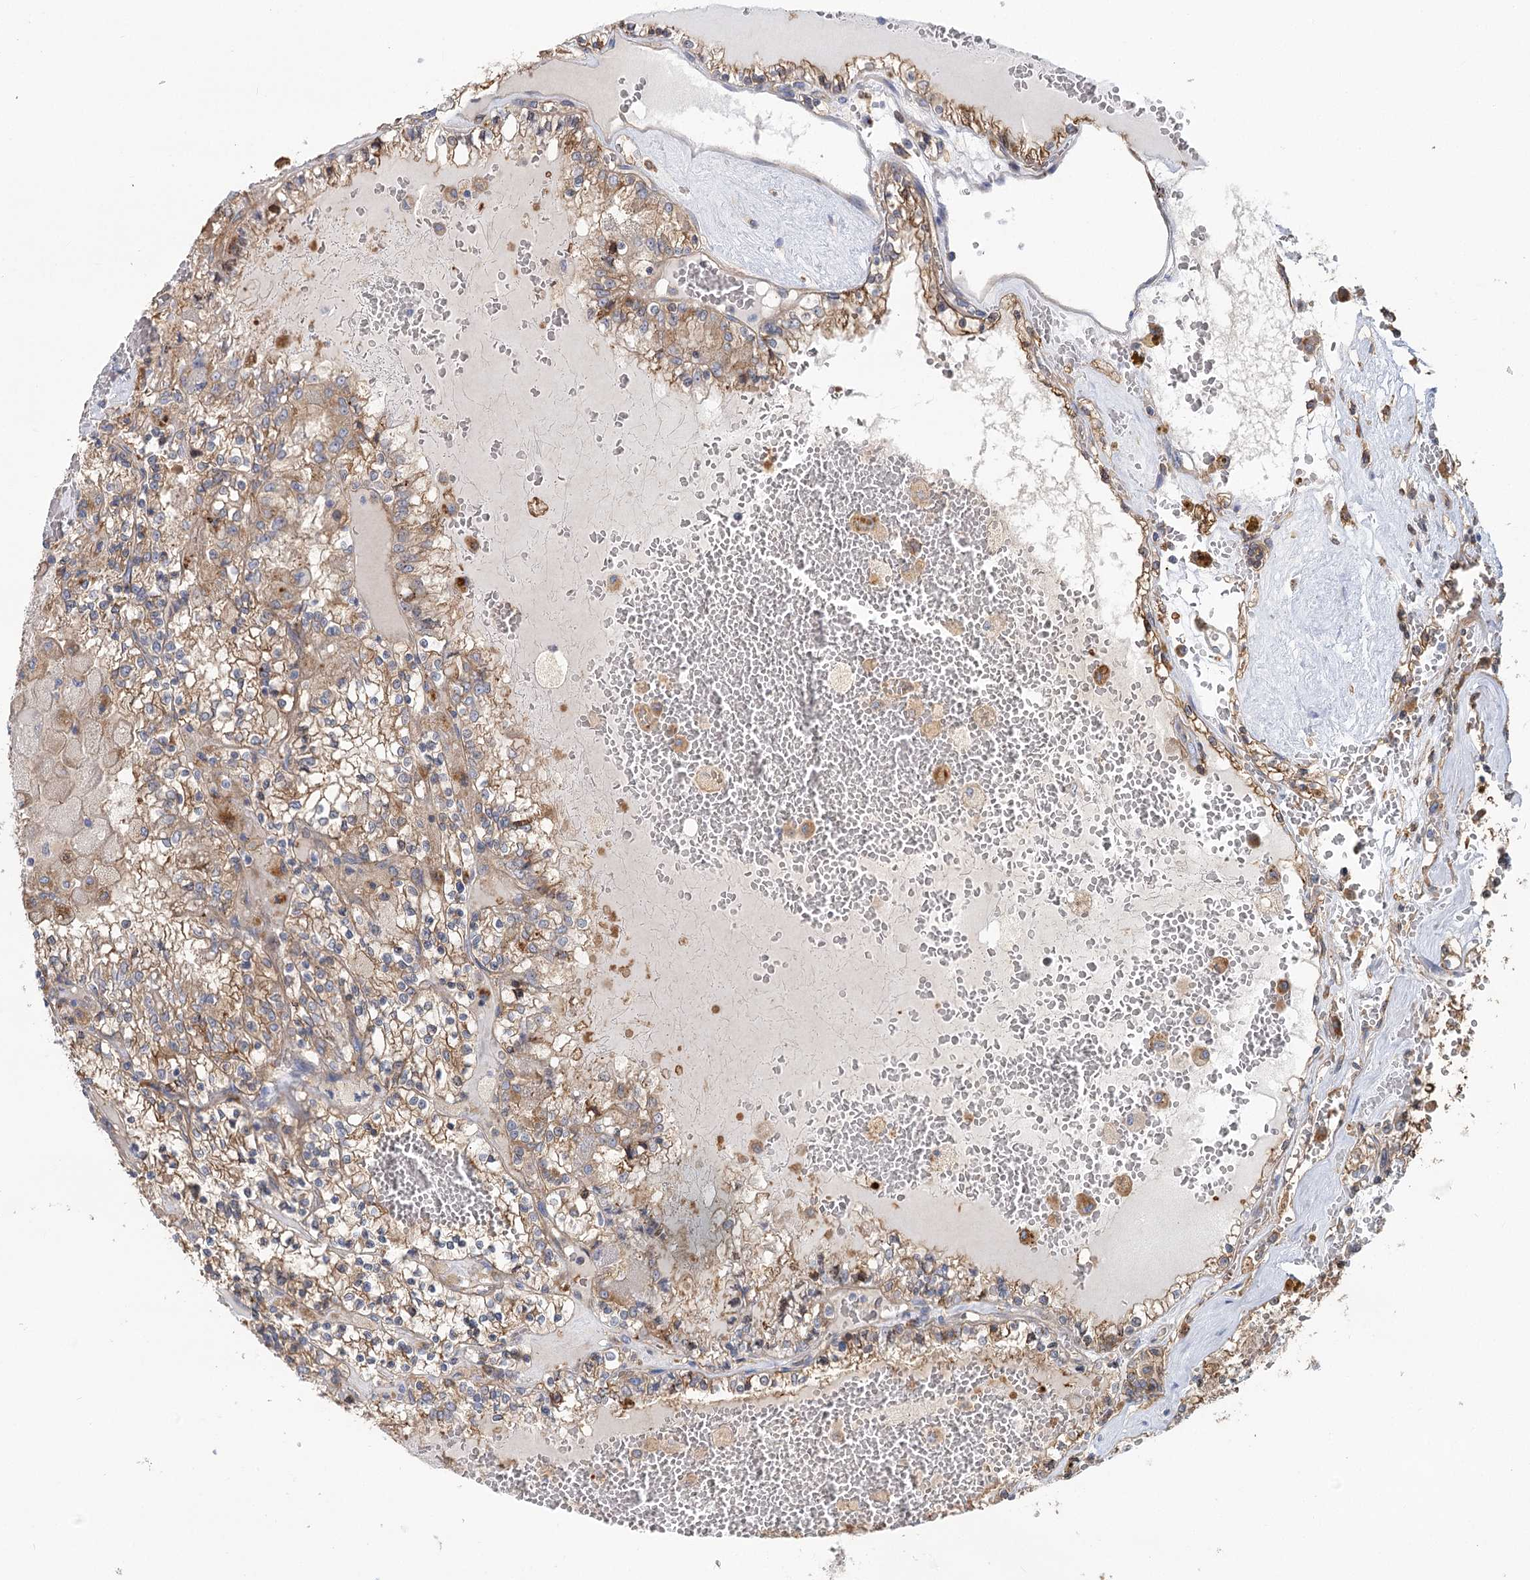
{"staining": {"intensity": "weak", "quantity": ">75%", "location": "cytoplasmic/membranous"}, "tissue": "renal cancer", "cell_type": "Tumor cells", "image_type": "cancer", "snomed": [{"axis": "morphology", "description": "Adenocarcinoma, NOS"}, {"axis": "topography", "description": "Kidney"}], "caption": "Immunohistochemistry (DAB (3,3'-diaminobenzidine)) staining of human renal adenocarcinoma demonstrates weak cytoplasmic/membranous protein positivity in about >75% of tumor cells.", "gene": "GUSB", "patient": {"sex": "female", "age": 56}}